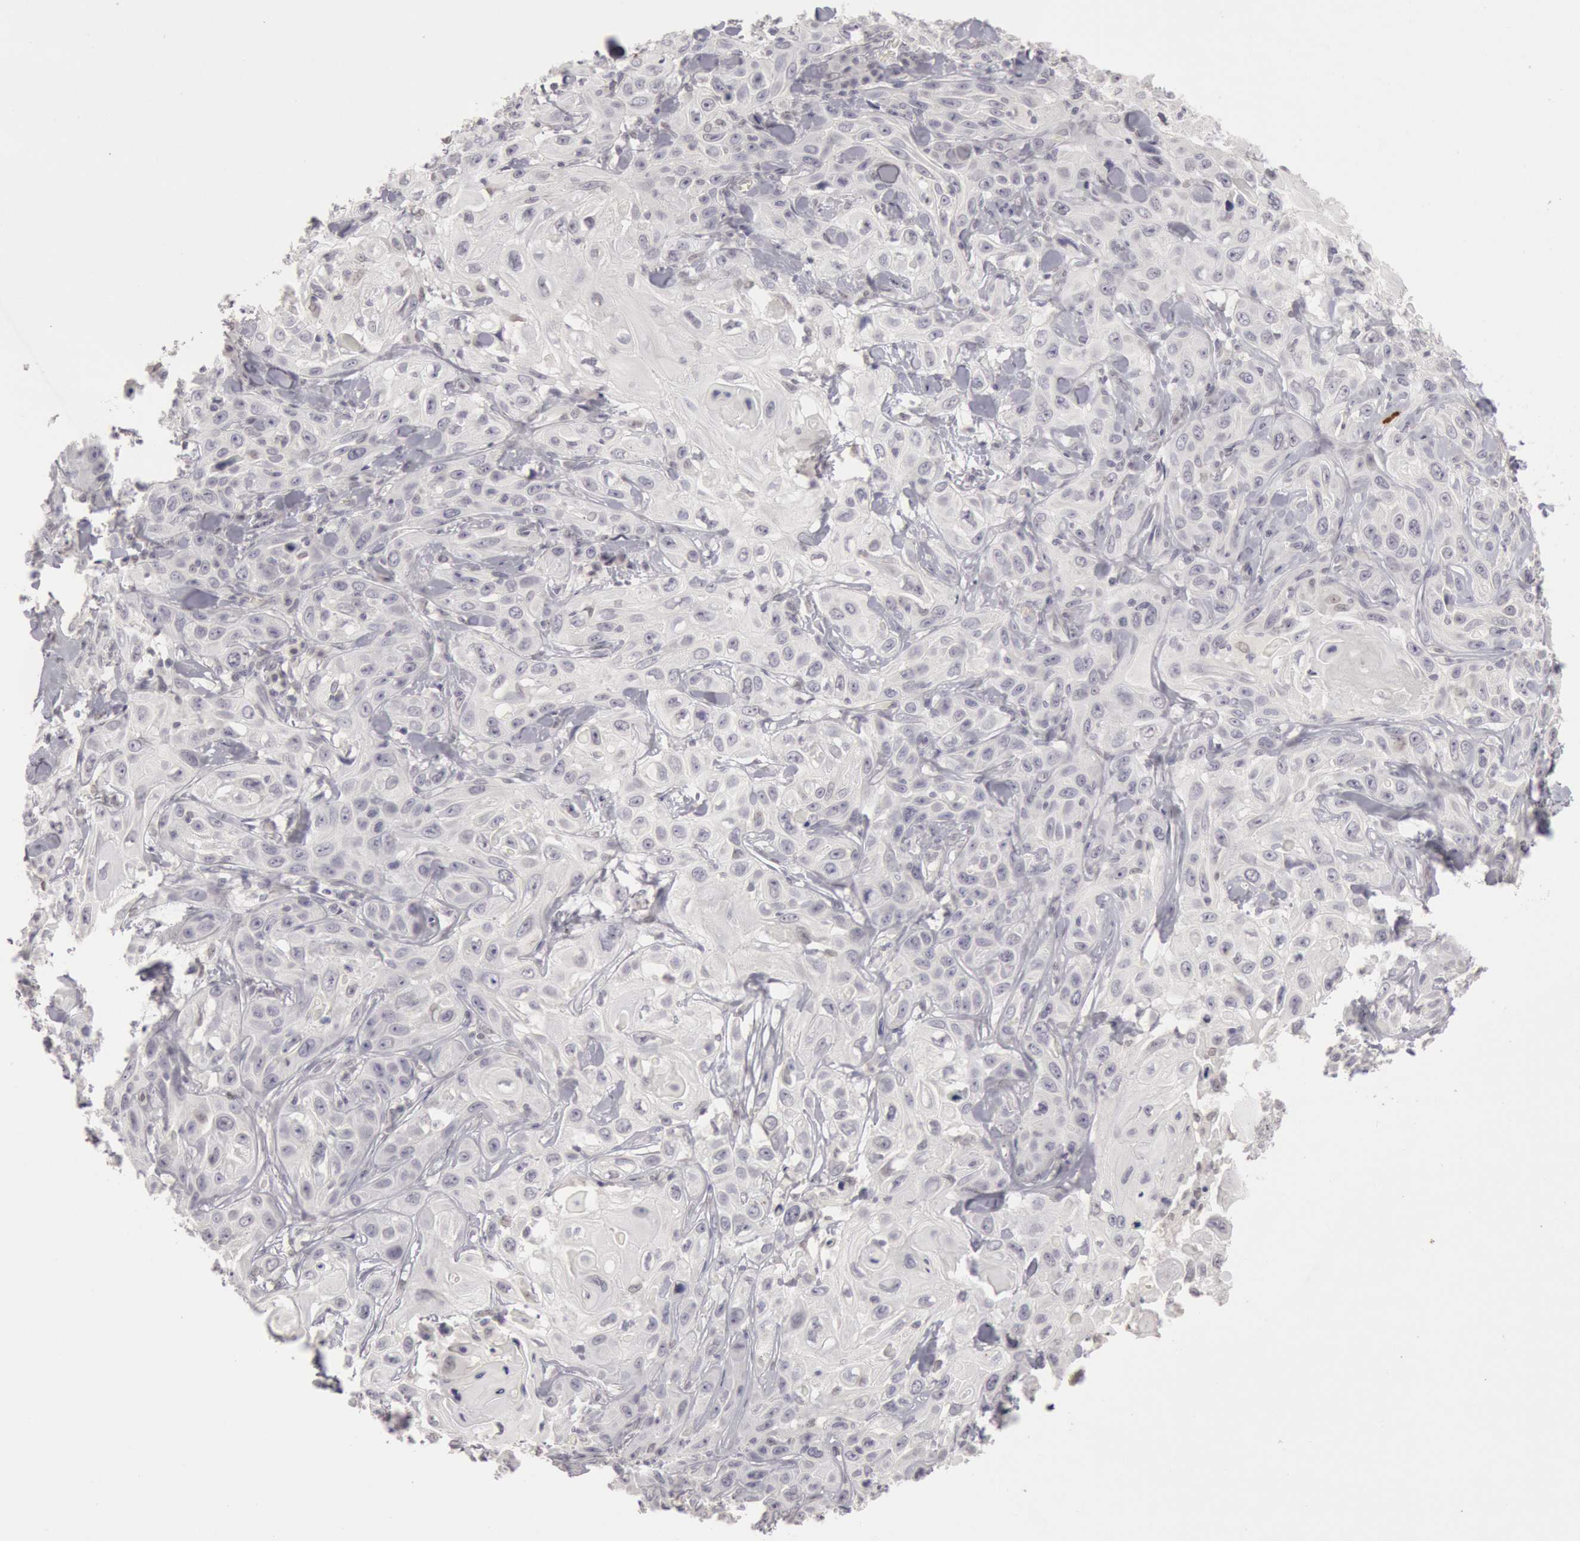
{"staining": {"intensity": "negative", "quantity": "none", "location": "none"}, "tissue": "skin cancer", "cell_type": "Tumor cells", "image_type": "cancer", "snomed": [{"axis": "morphology", "description": "Squamous cell carcinoma, NOS"}, {"axis": "topography", "description": "Skin"}], "caption": "Squamous cell carcinoma (skin) was stained to show a protein in brown. There is no significant staining in tumor cells.", "gene": "RIMBP3C", "patient": {"sex": "male", "age": 84}}